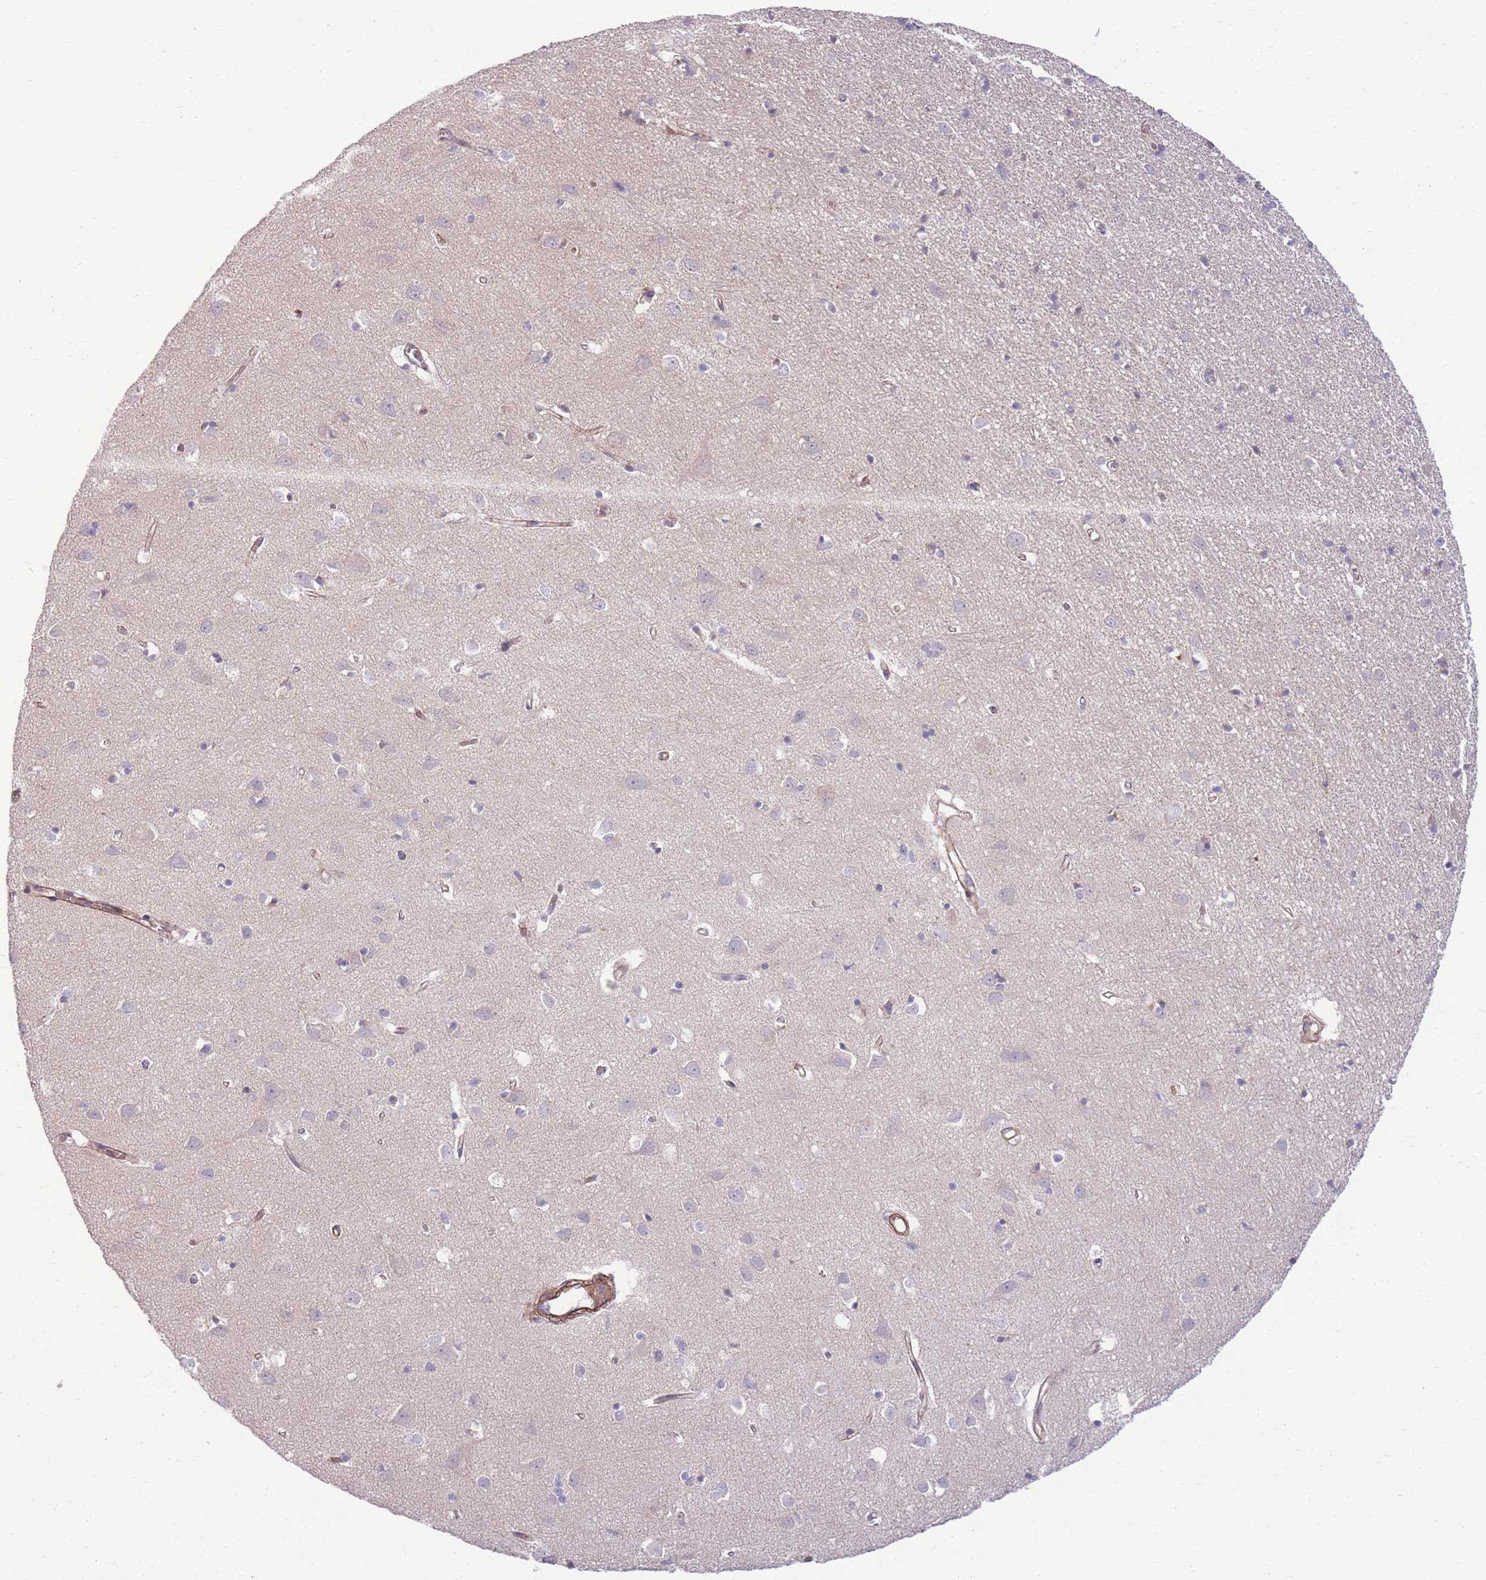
{"staining": {"intensity": "moderate", "quantity": ">75%", "location": "cytoplasmic/membranous"}, "tissue": "cerebral cortex", "cell_type": "Endothelial cells", "image_type": "normal", "snomed": [{"axis": "morphology", "description": "Normal tissue, NOS"}, {"axis": "topography", "description": "Cerebral cortex"}], "caption": "Human cerebral cortex stained with a brown dye displays moderate cytoplasmic/membranous positive staining in about >75% of endothelial cells.", "gene": "RGS11", "patient": {"sex": "female", "age": 64}}